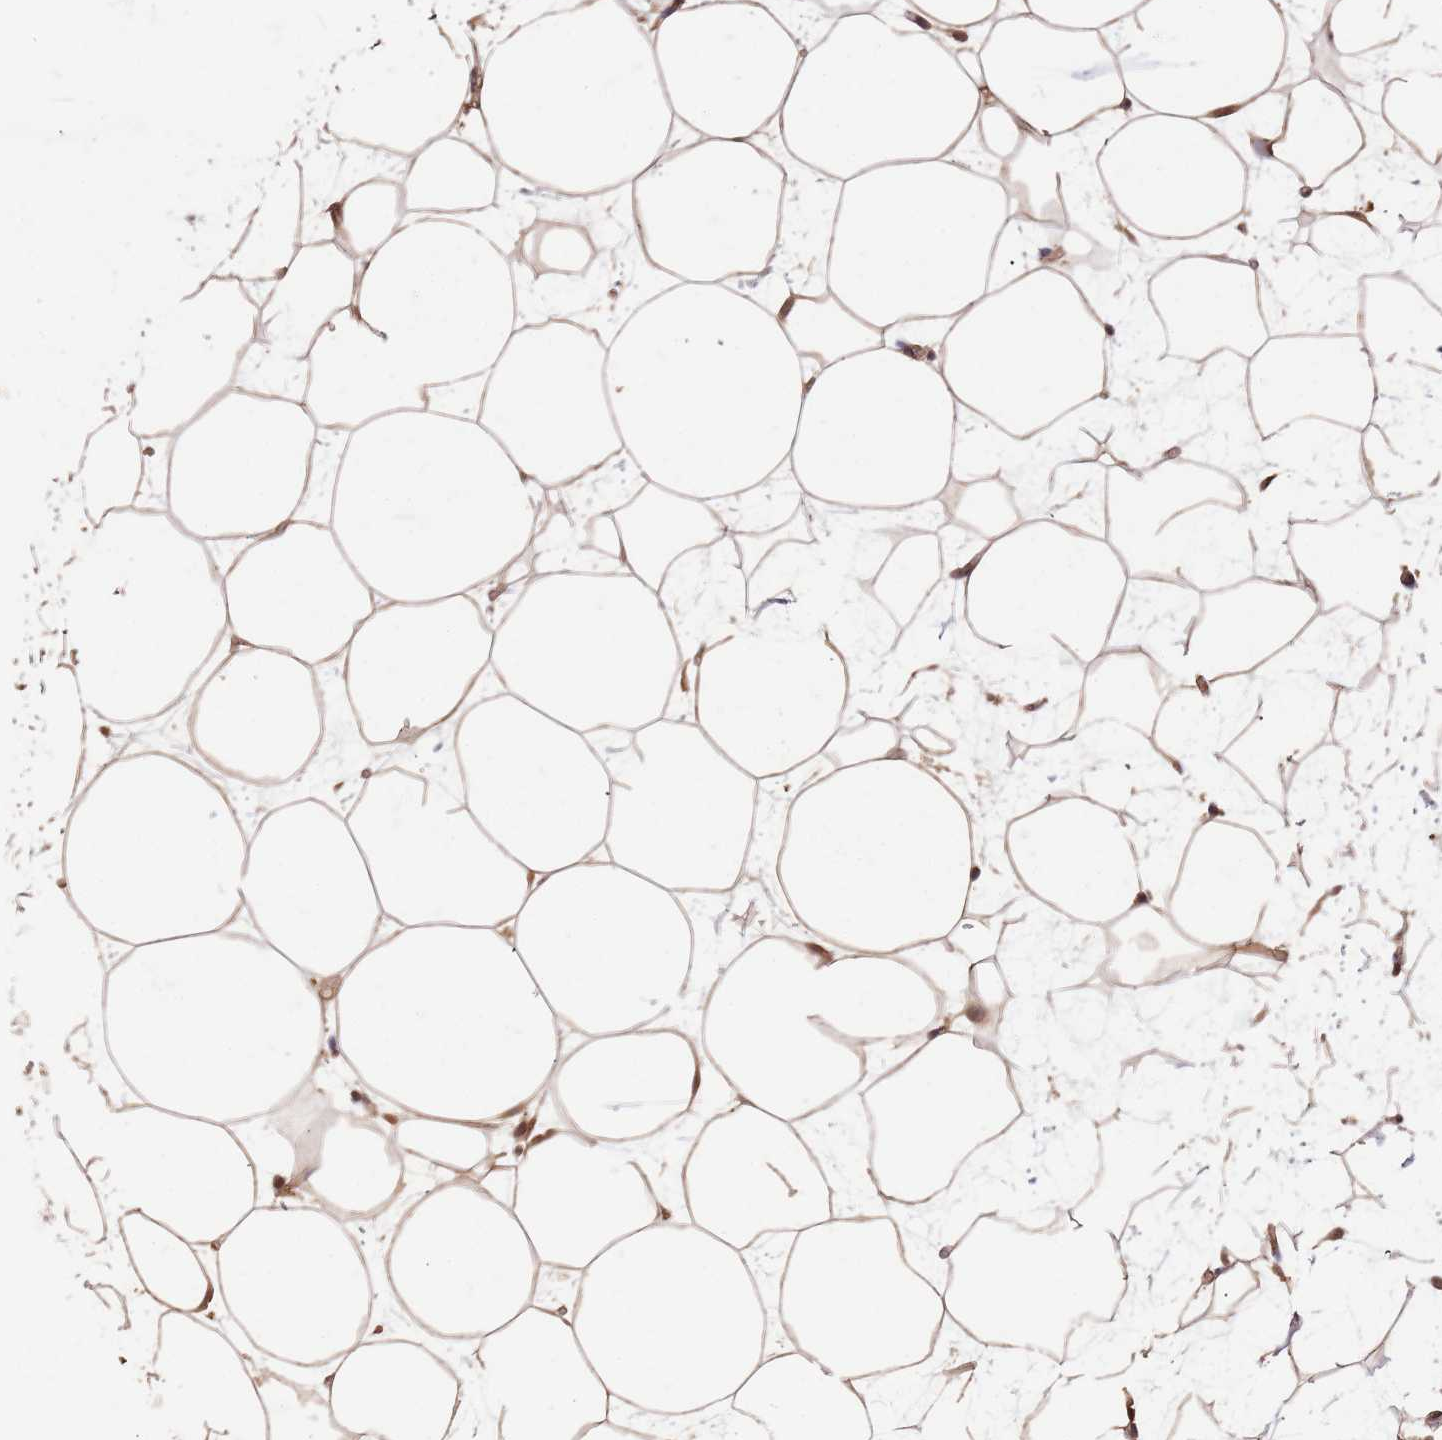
{"staining": {"intensity": "moderate", "quantity": ">75%", "location": "cytoplasmic/membranous,nuclear"}, "tissue": "breast", "cell_type": "Adipocytes", "image_type": "normal", "snomed": [{"axis": "morphology", "description": "Normal tissue, NOS"}, {"axis": "morphology", "description": "Adenoma, NOS"}, {"axis": "topography", "description": "Breast"}], "caption": "The photomicrograph reveals immunohistochemical staining of benign breast. There is moderate cytoplasmic/membranous,nuclear expression is appreciated in about >75% of adipocytes.", "gene": "UBE3A", "patient": {"sex": "female", "age": 23}}